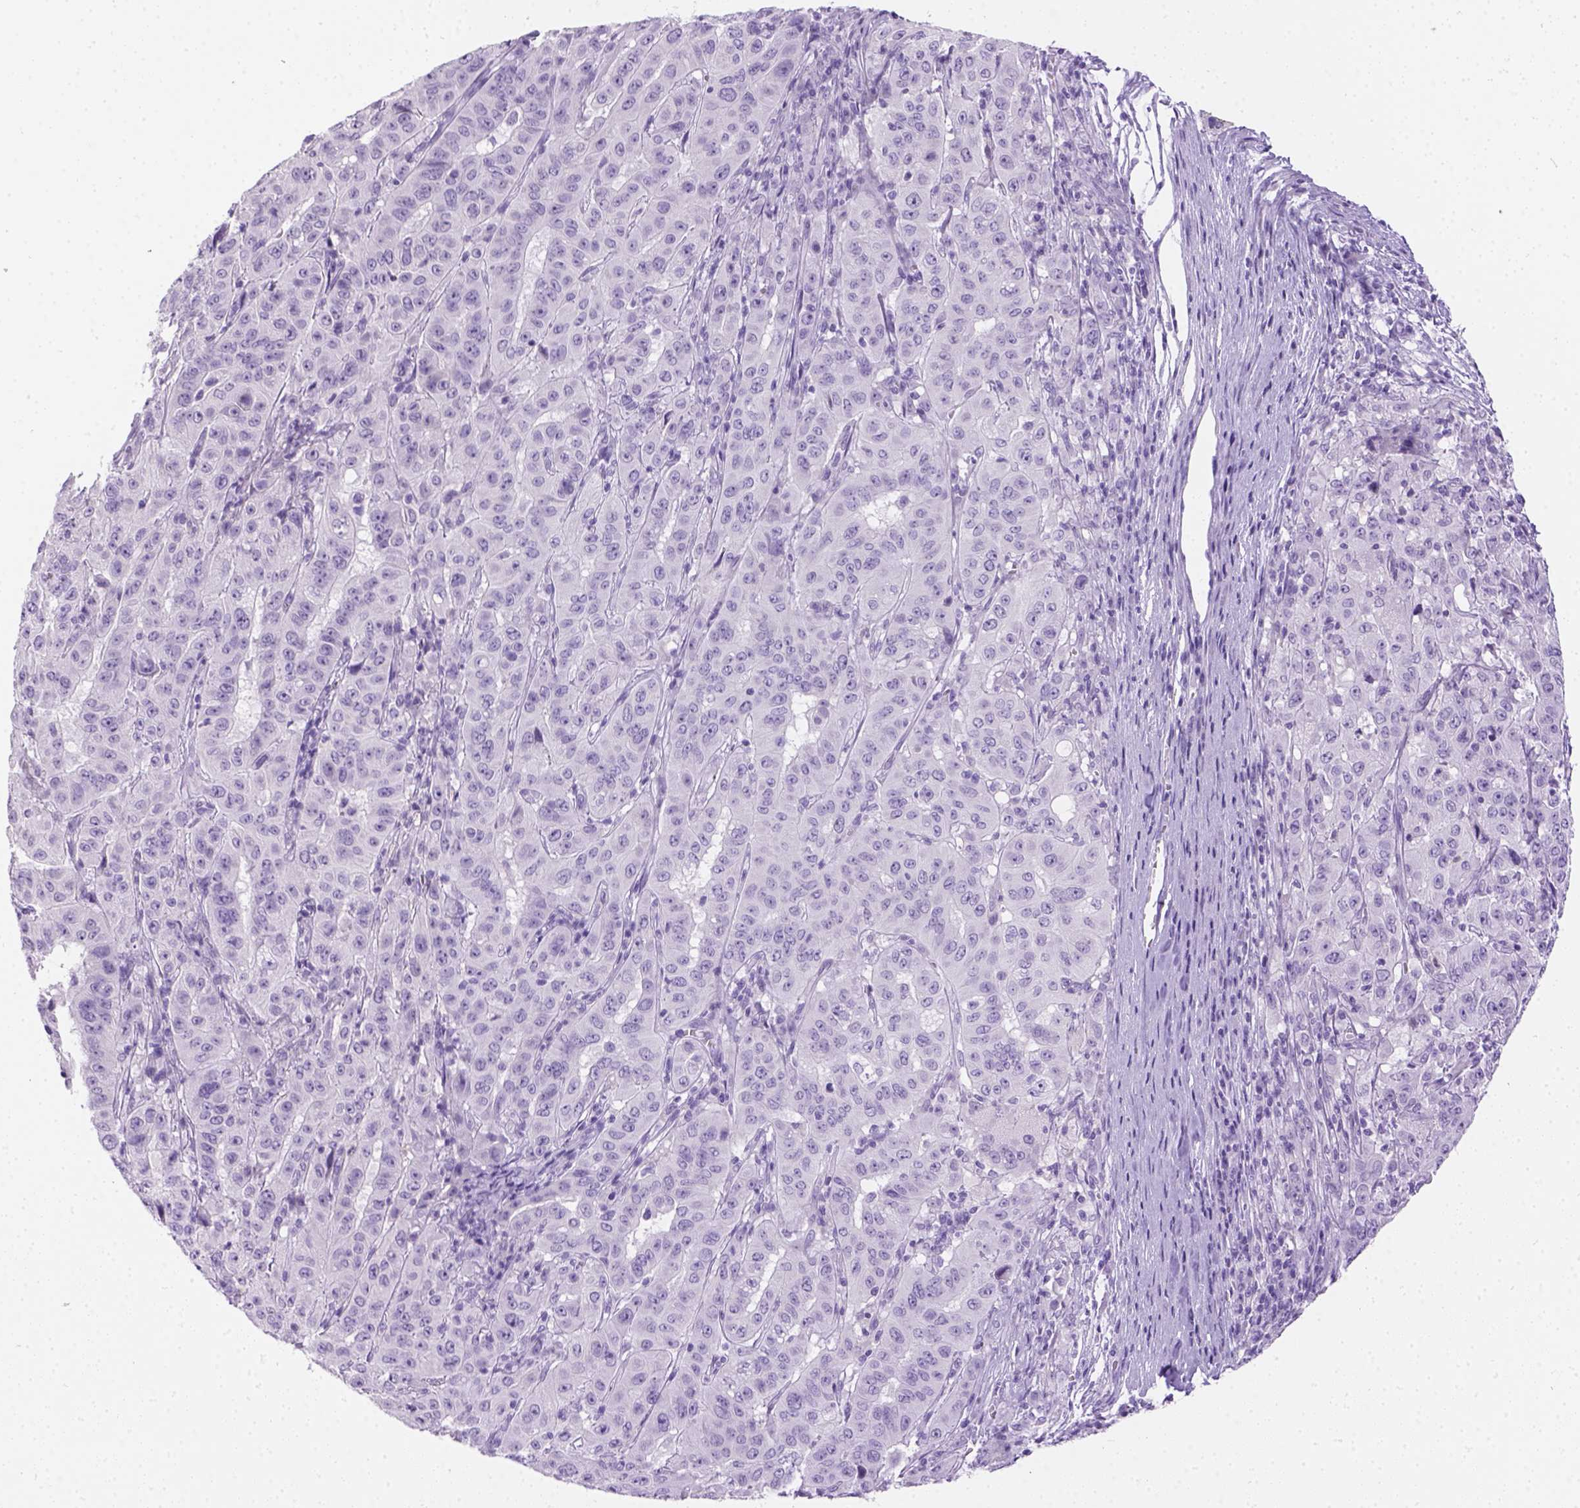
{"staining": {"intensity": "negative", "quantity": "none", "location": "none"}, "tissue": "pancreatic cancer", "cell_type": "Tumor cells", "image_type": "cancer", "snomed": [{"axis": "morphology", "description": "Adenocarcinoma, NOS"}, {"axis": "topography", "description": "Pancreas"}], "caption": "An immunohistochemistry (IHC) histopathology image of adenocarcinoma (pancreatic) is shown. There is no staining in tumor cells of adenocarcinoma (pancreatic).", "gene": "TMEM38A", "patient": {"sex": "male", "age": 63}}